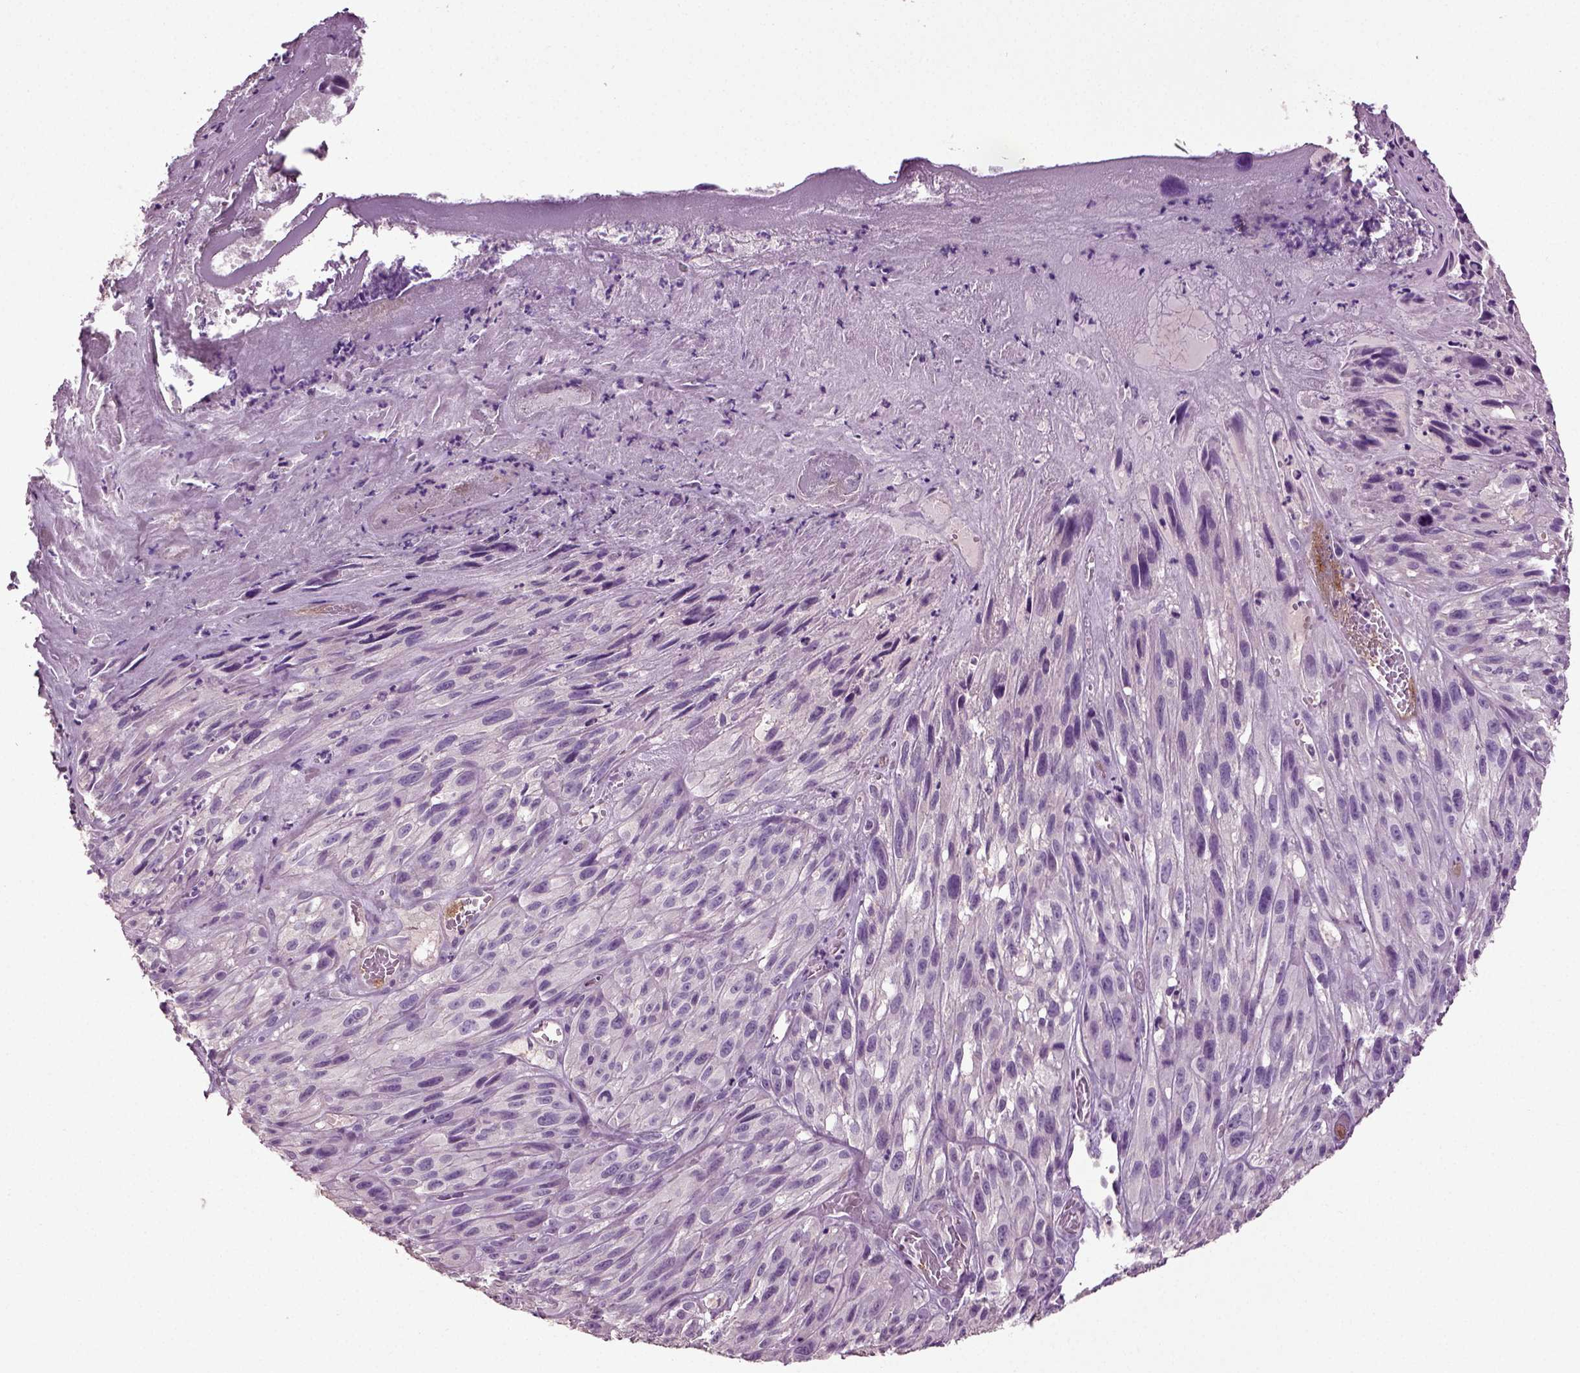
{"staining": {"intensity": "negative", "quantity": "none", "location": "none"}, "tissue": "melanoma", "cell_type": "Tumor cells", "image_type": "cancer", "snomed": [{"axis": "morphology", "description": "Malignant melanoma, NOS"}, {"axis": "topography", "description": "Skin"}], "caption": "This is a histopathology image of immunohistochemistry staining of melanoma, which shows no staining in tumor cells.", "gene": "DEFB118", "patient": {"sex": "male", "age": 51}}